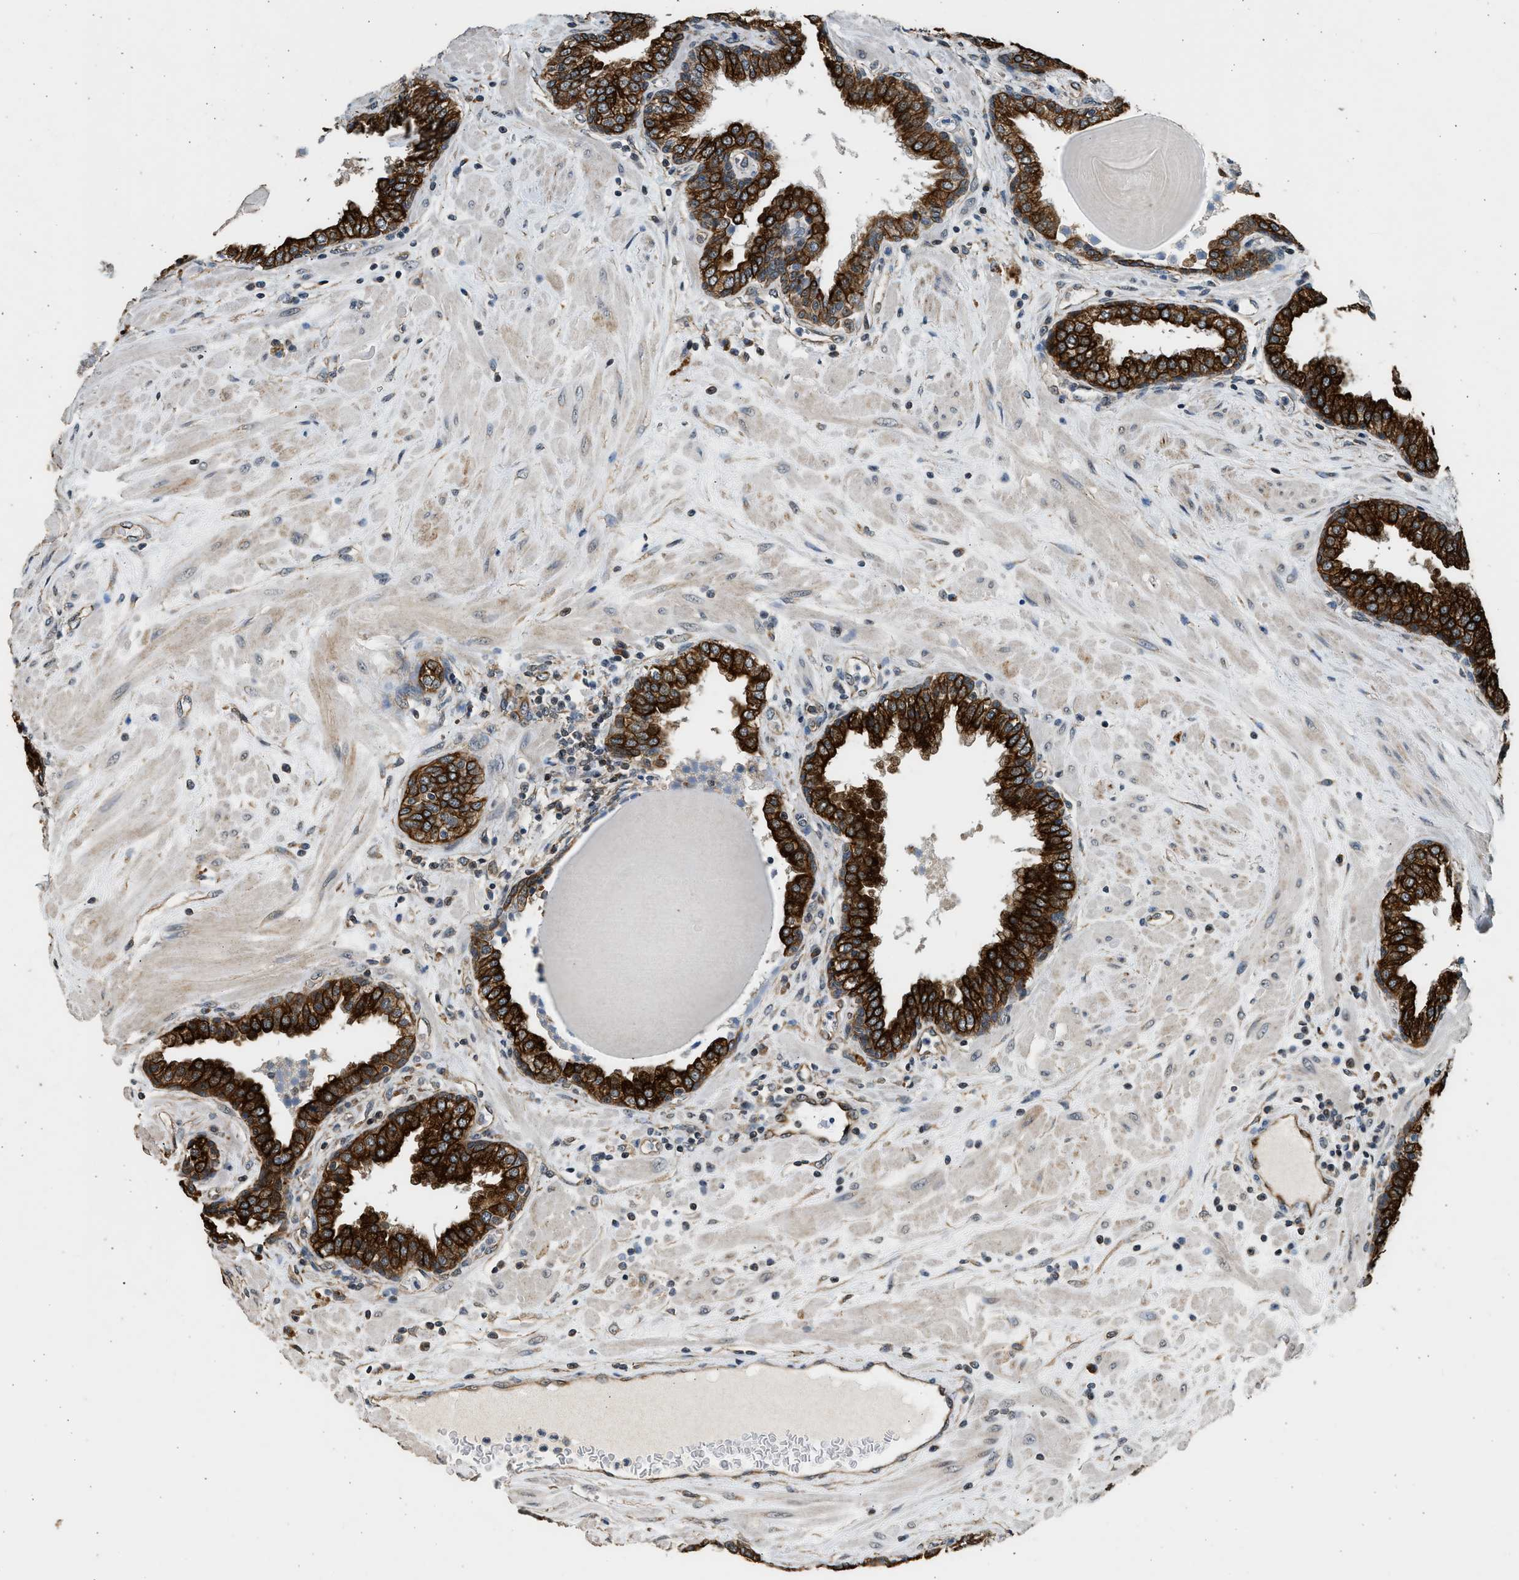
{"staining": {"intensity": "strong", "quantity": ">75%", "location": "cytoplasmic/membranous"}, "tissue": "prostate", "cell_type": "Glandular cells", "image_type": "normal", "snomed": [{"axis": "morphology", "description": "Normal tissue, NOS"}, {"axis": "topography", "description": "Prostate"}], "caption": "Immunohistochemical staining of benign human prostate demonstrates strong cytoplasmic/membranous protein expression in about >75% of glandular cells.", "gene": "PCLO", "patient": {"sex": "male", "age": 51}}